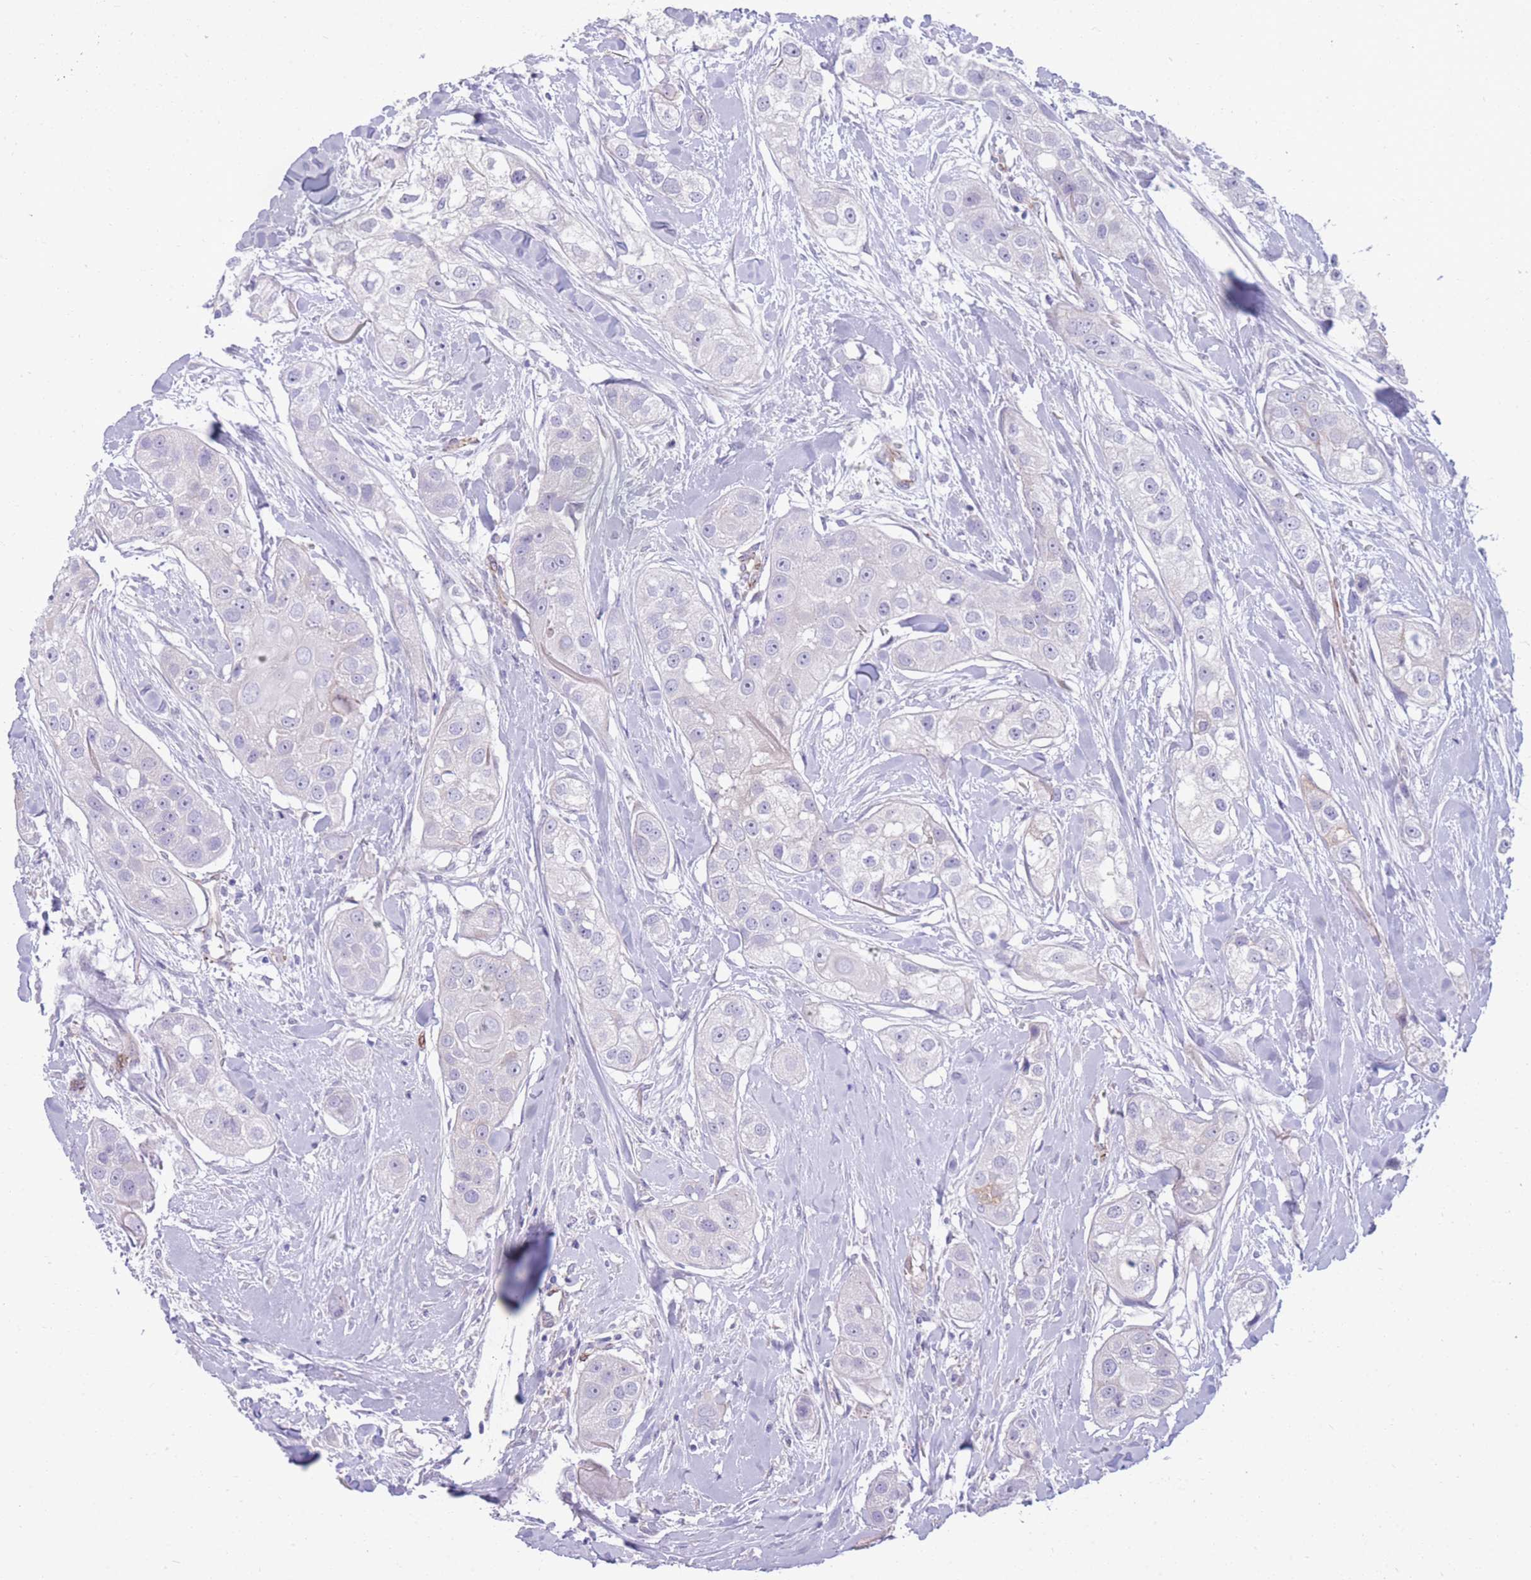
{"staining": {"intensity": "negative", "quantity": "none", "location": "none"}, "tissue": "head and neck cancer", "cell_type": "Tumor cells", "image_type": "cancer", "snomed": [{"axis": "morphology", "description": "Normal tissue, NOS"}, {"axis": "morphology", "description": "Squamous cell carcinoma, NOS"}, {"axis": "topography", "description": "Skeletal muscle"}, {"axis": "topography", "description": "Head-Neck"}], "caption": "High magnification brightfield microscopy of head and neck cancer (squamous cell carcinoma) stained with DAB (brown) and counterstained with hematoxylin (blue): tumor cells show no significant staining.", "gene": "RGS11", "patient": {"sex": "male", "age": 51}}